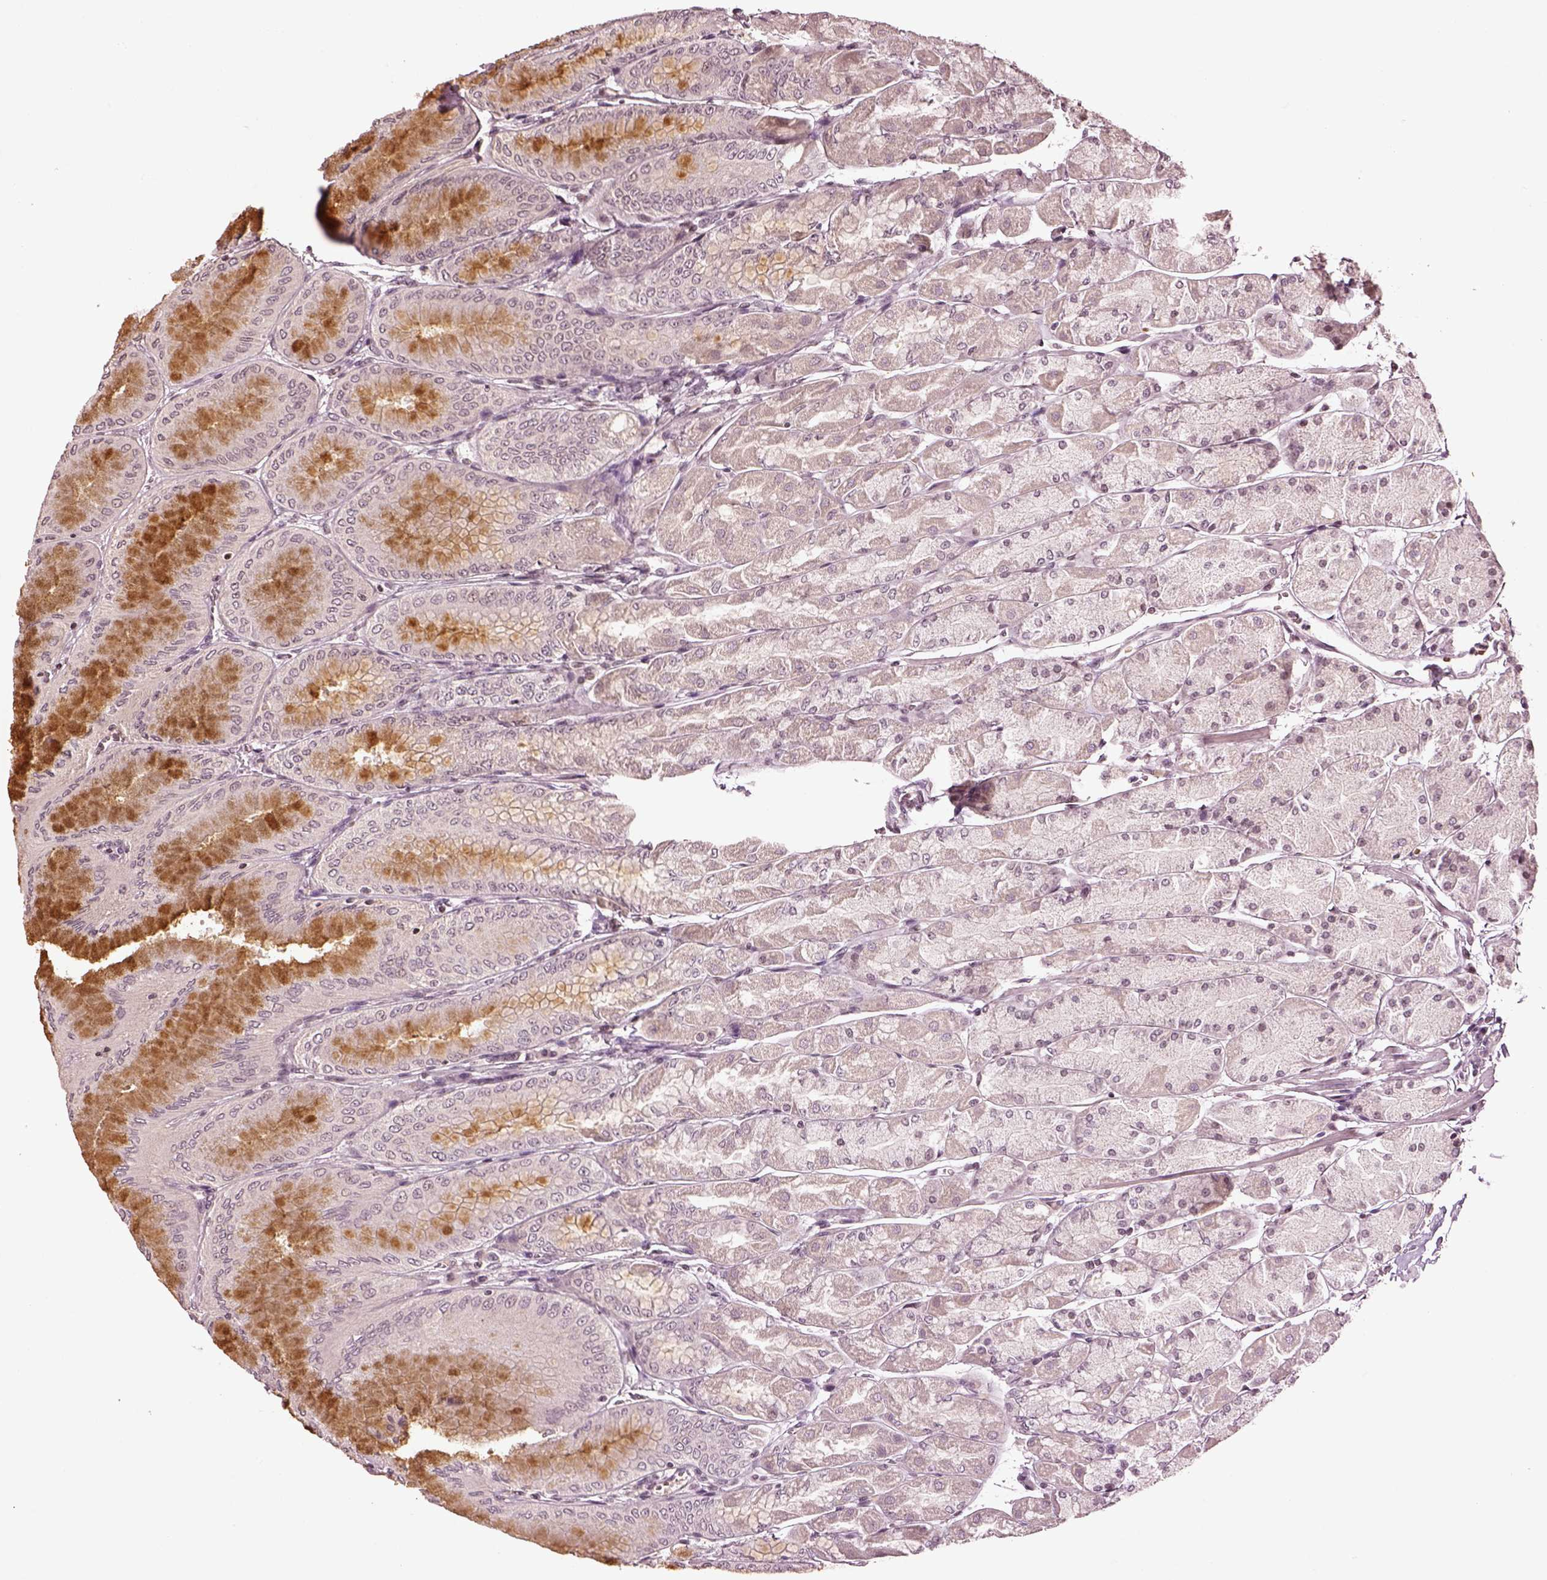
{"staining": {"intensity": "moderate", "quantity": "<25%", "location": "cytoplasmic/membranous"}, "tissue": "stomach", "cell_type": "Glandular cells", "image_type": "normal", "snomed": [{"axis": "morphology", "description": "Normal tissue, NOS"}, {"axis": "topography", "description": "Stomach, upper"}], "caption": "This micrograph reveals immunohistochemistry staining of benign stomach, with low moderate cytoplasmic/membranous positivity in about <25% of glandular cells.", "gene": "GRM4", "patient": {"sex": "male", "age": 60}}